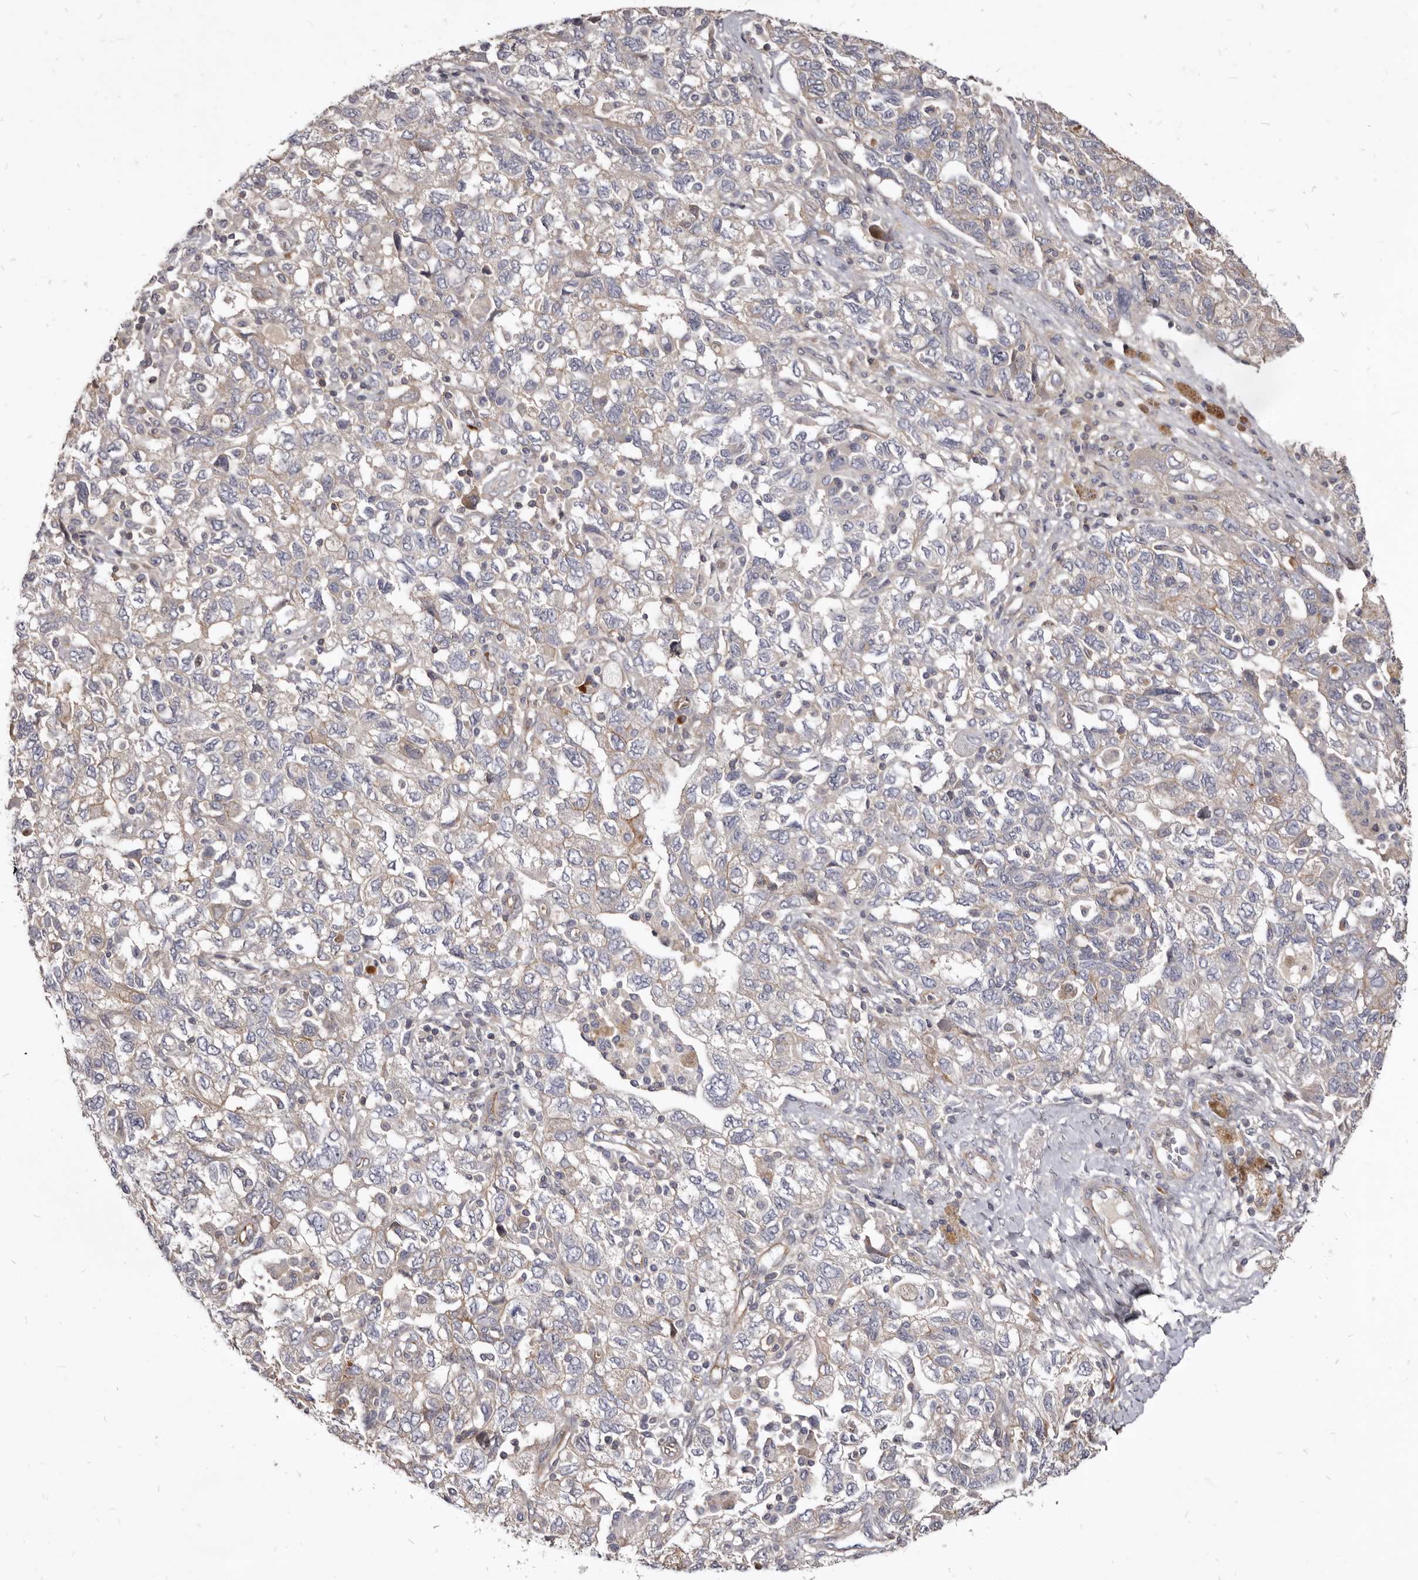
{"staining": {"intensity": "weak", "quantity": "<25%", "location": "cytoplasmic/membranous"}, "tissue": "ovarian cancer", "cell_type": "Tumor cells", "image_type": "cancer", "snomed": [{"axis": "morphology", "description": "Carcinoma, NOS"}, {"axis": "morphology", "description": "Cystadenocarcinoma, serous, NOS"}, {"axis": "topography", "description": "Ovary"}], "caption": "Immunohistochemical staining of human ovarian serous cystadenocarcinoma displays no significant staining in tumor cells. (DAB immunohistochemistry with hematoxylin counter stain).", "gene": "FAS", "patient": {"sex": "female", "age": 69}}